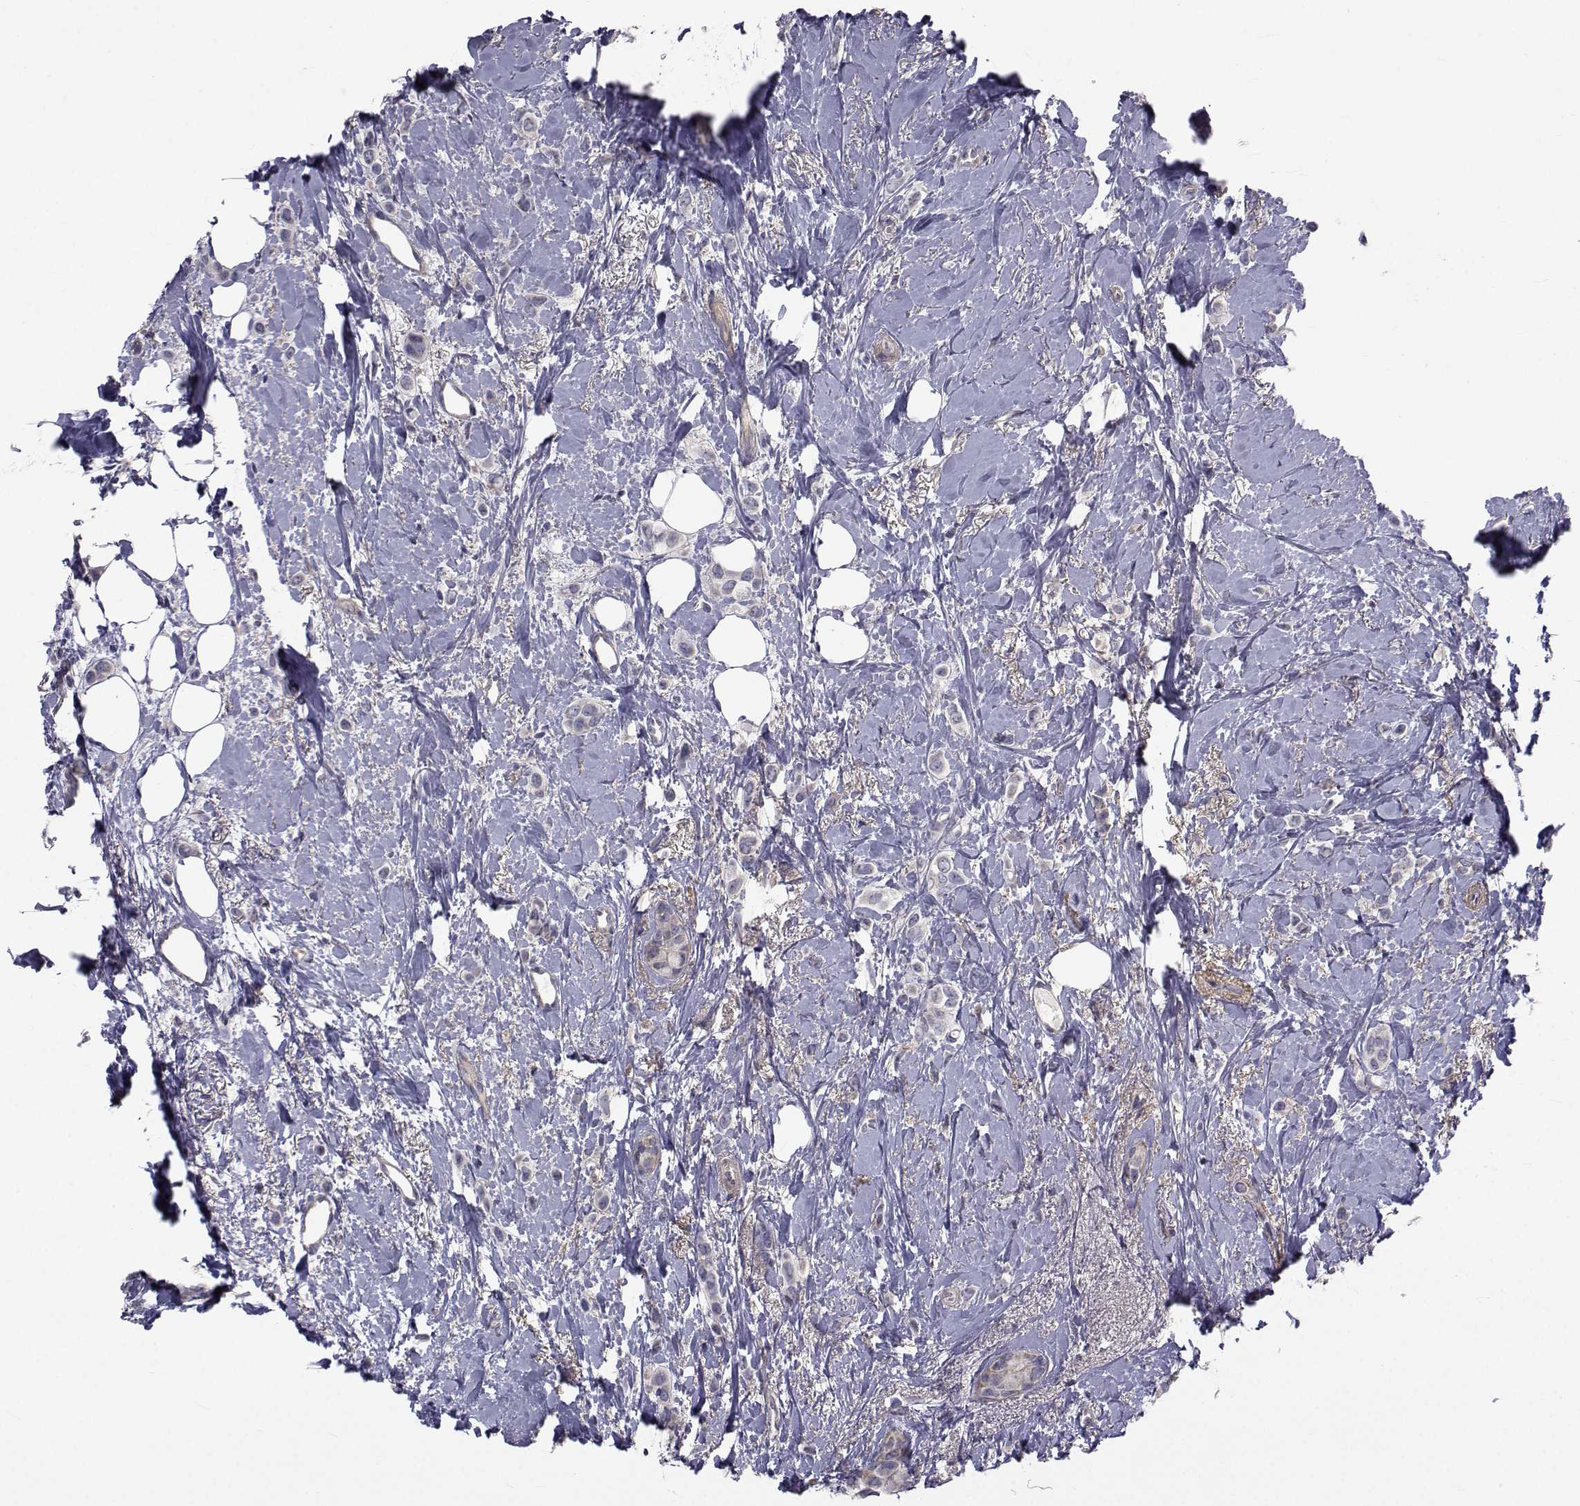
{"staining": {"intensity": "negative", "quantity": "none", "location": "none"}, "tissue": "breast cancer", "cell_type": "Tumor cells", "image_type": "cancer", "snomed": [{"axis": "morphology", "description": "Lobular carcinoma"}, {"axis": "topography", "description": "Breast"}], "caption": "Human breast cancer stained for a protein using immunohistochemistry (IHC) displays no staining in tumor cells.", "gene": "CFAP74", "patient": {"sex": "female", "age": 66}}